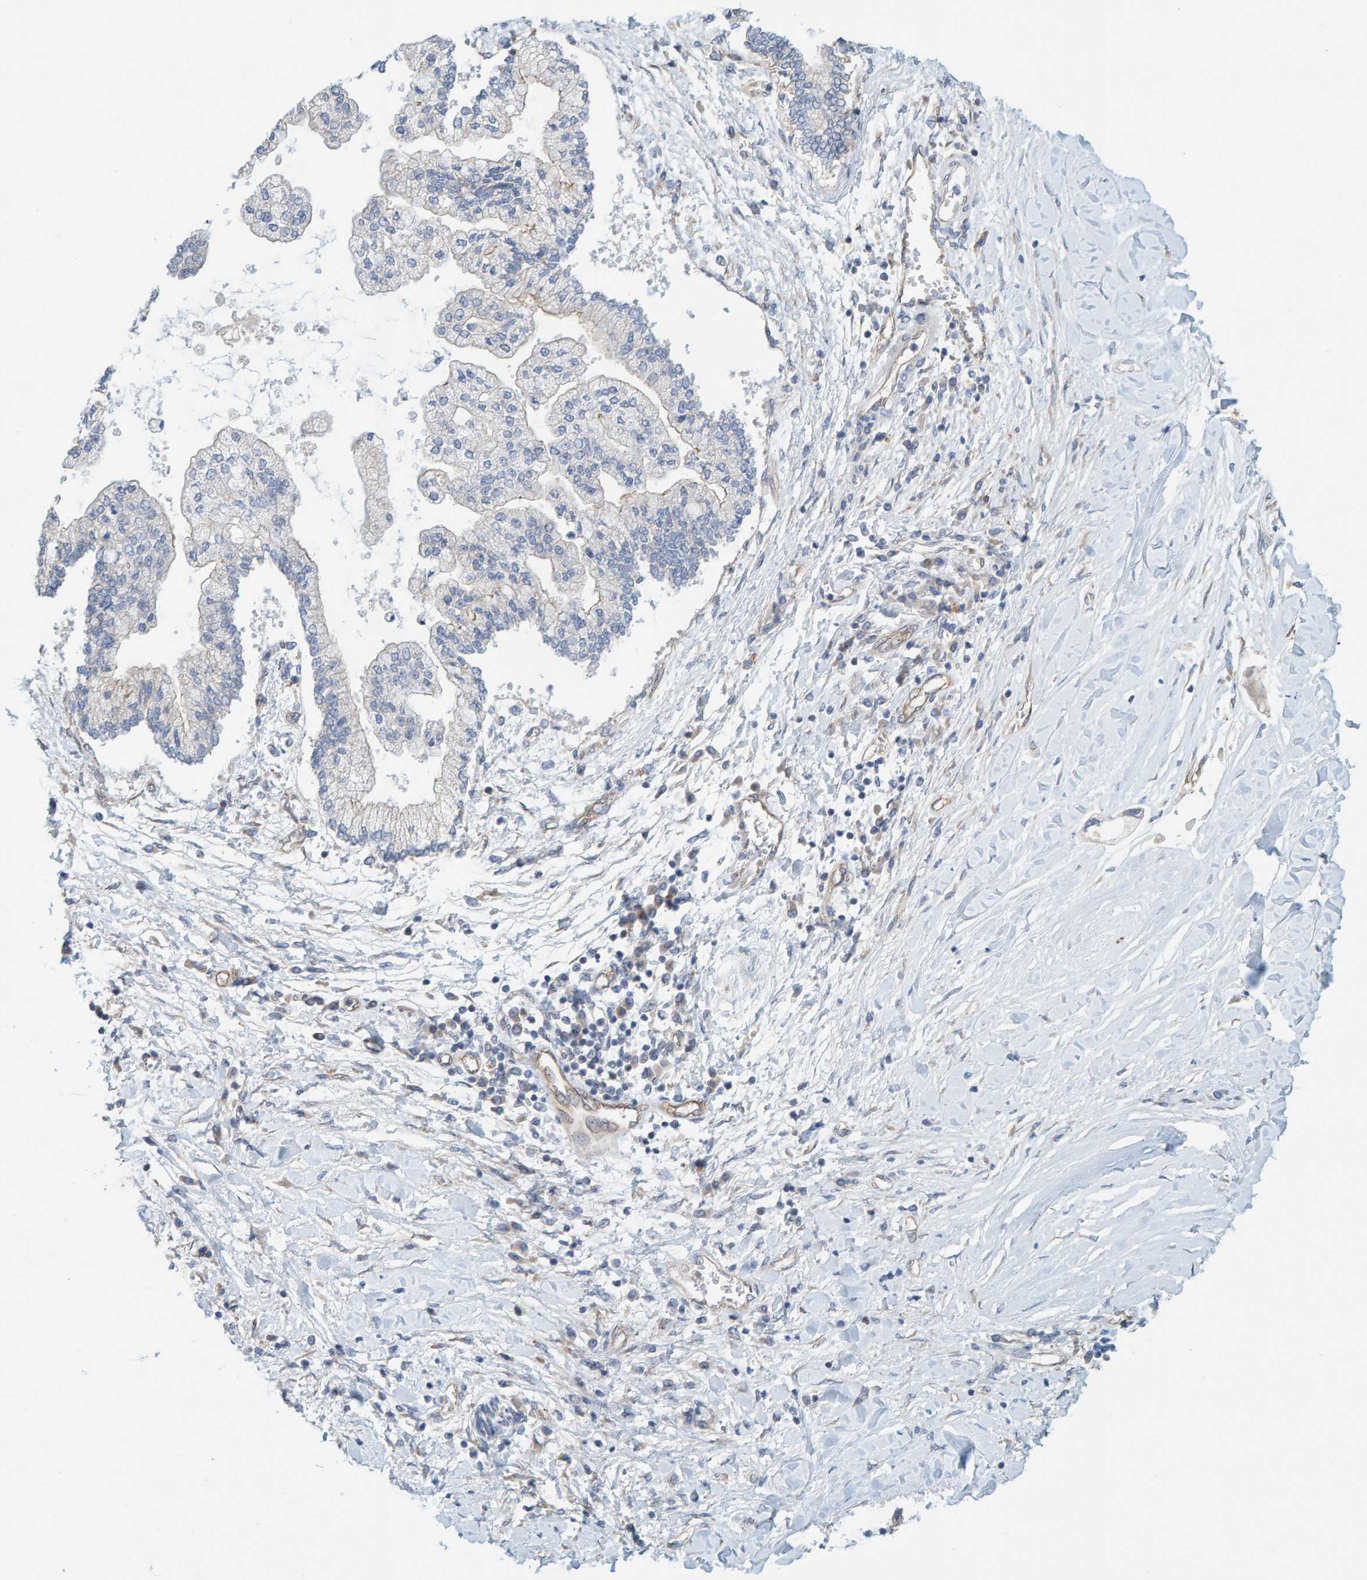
{"staining": {"intensity": "negative", "quantity": "none", "location": "none"}, "tissue": "liver cancer", "cell_type": "Tumor cells", "image_type": "cancer", "snomed": [{"axis": "morphology", "description": "Cholangiocarcinoma"}, {"axis": "topography", "description": "Liver"}], "caption": "Micrograph shows no significant protein staining in tumor cells of cholangiocarcinoma (liver).", "gene": "PRKD2", "patient": {"sex": "male", "age": 50}}